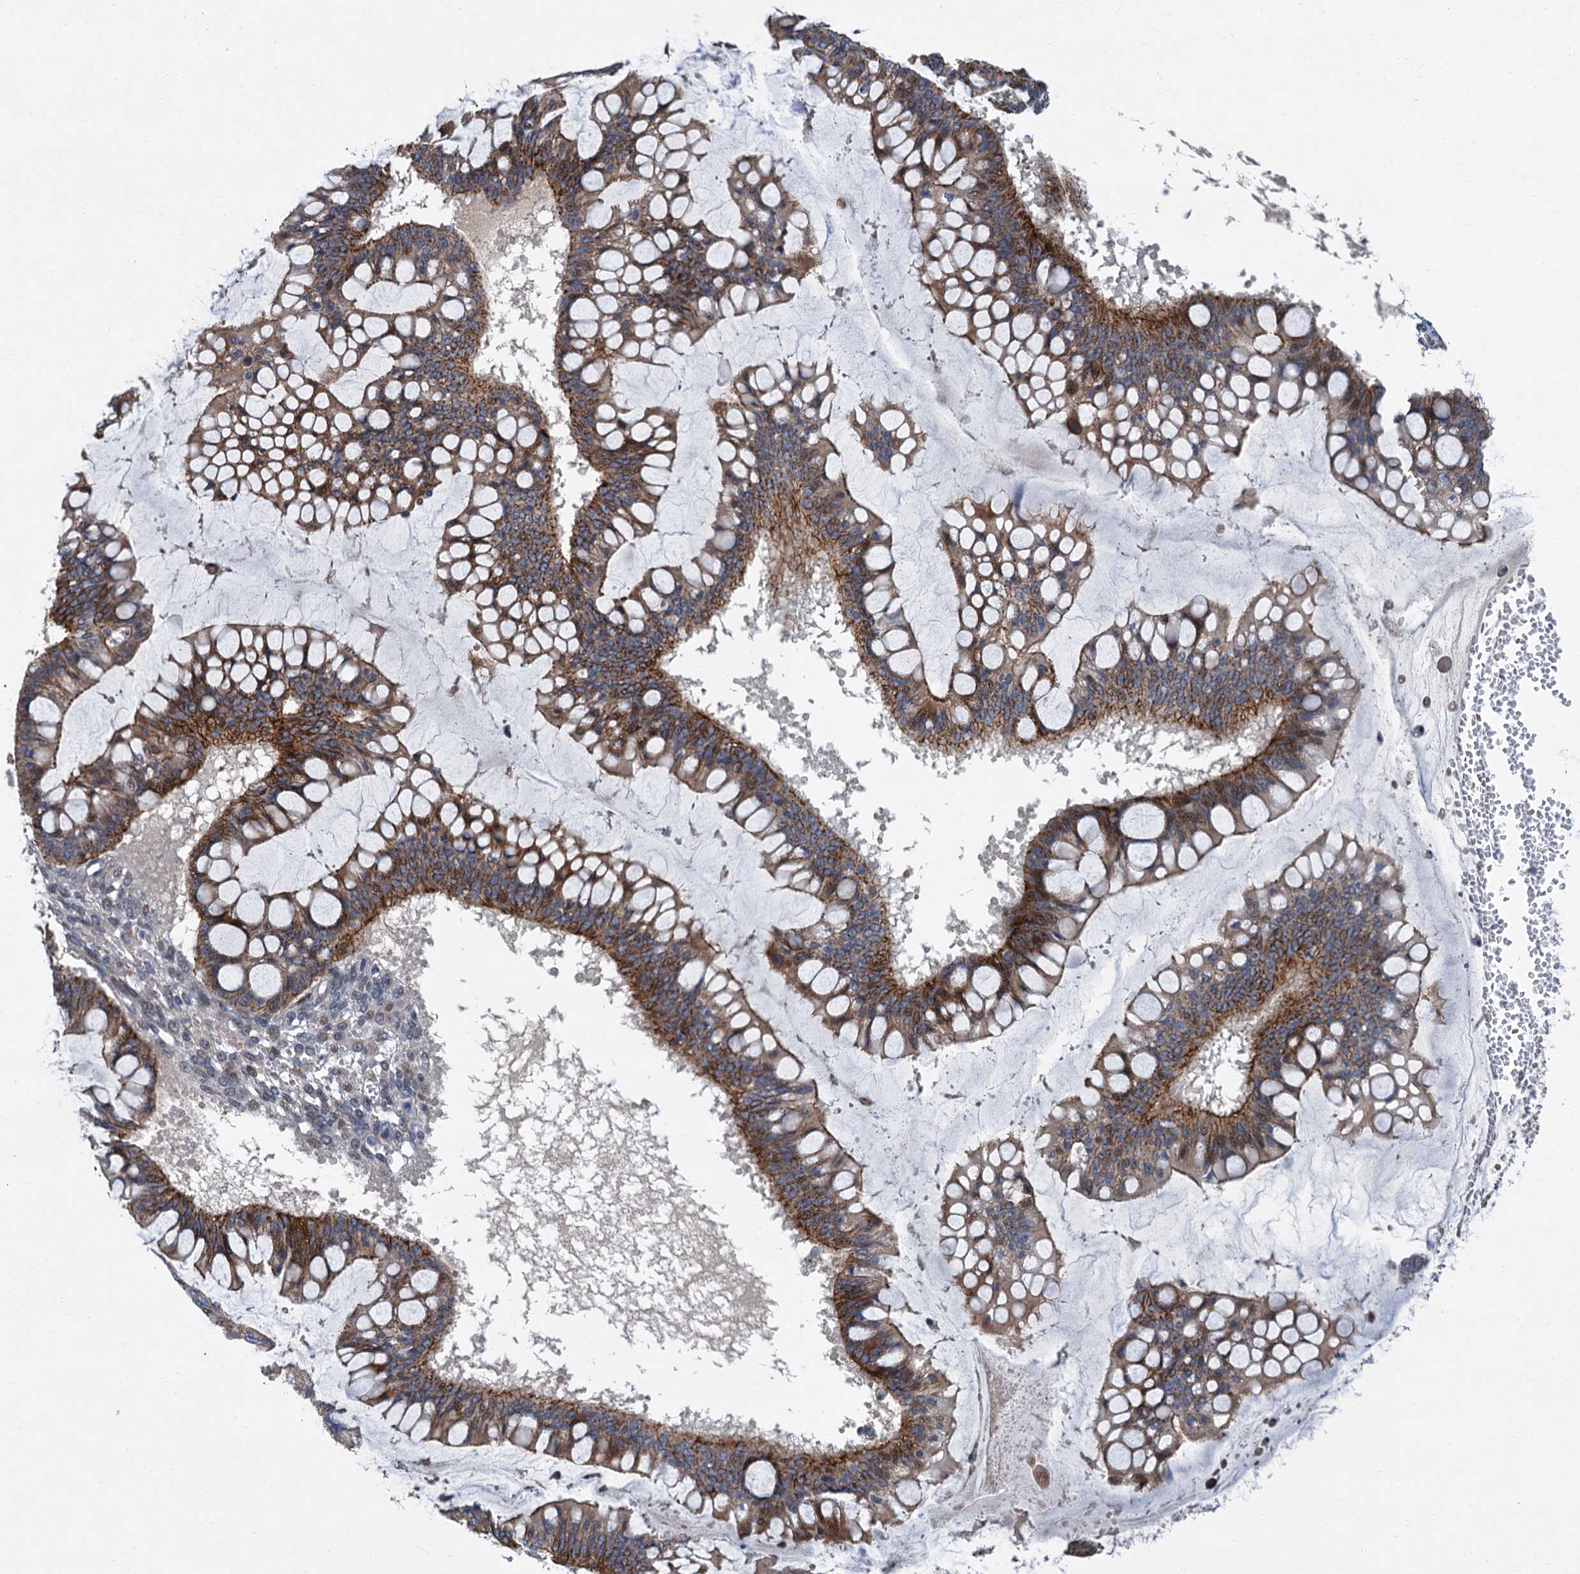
{"staining": {"intensity": "moderate", "quantity": ">75%", "location": "cytoplasmic/membranous"}, "tissue": "ovarian cancer", "cell_type": "Tumor cells", "image_type": "cancer", "snomed": [{"axis": "morphology", "description": "Cystadenocarcinoma, mucinous, NOS"}, {"axis": "topography", "description": "Ovary"}], "caption": "Ovarian cancer (mucinous cystadenocarcinoma) tissue demonstrates moderate cytoplasmic/membranous positivity in about >75% of tumor cells, visualized by immunohistochemistry.", "gene": "TRAF7", "patient": {"sex": "female", "age": 73}}